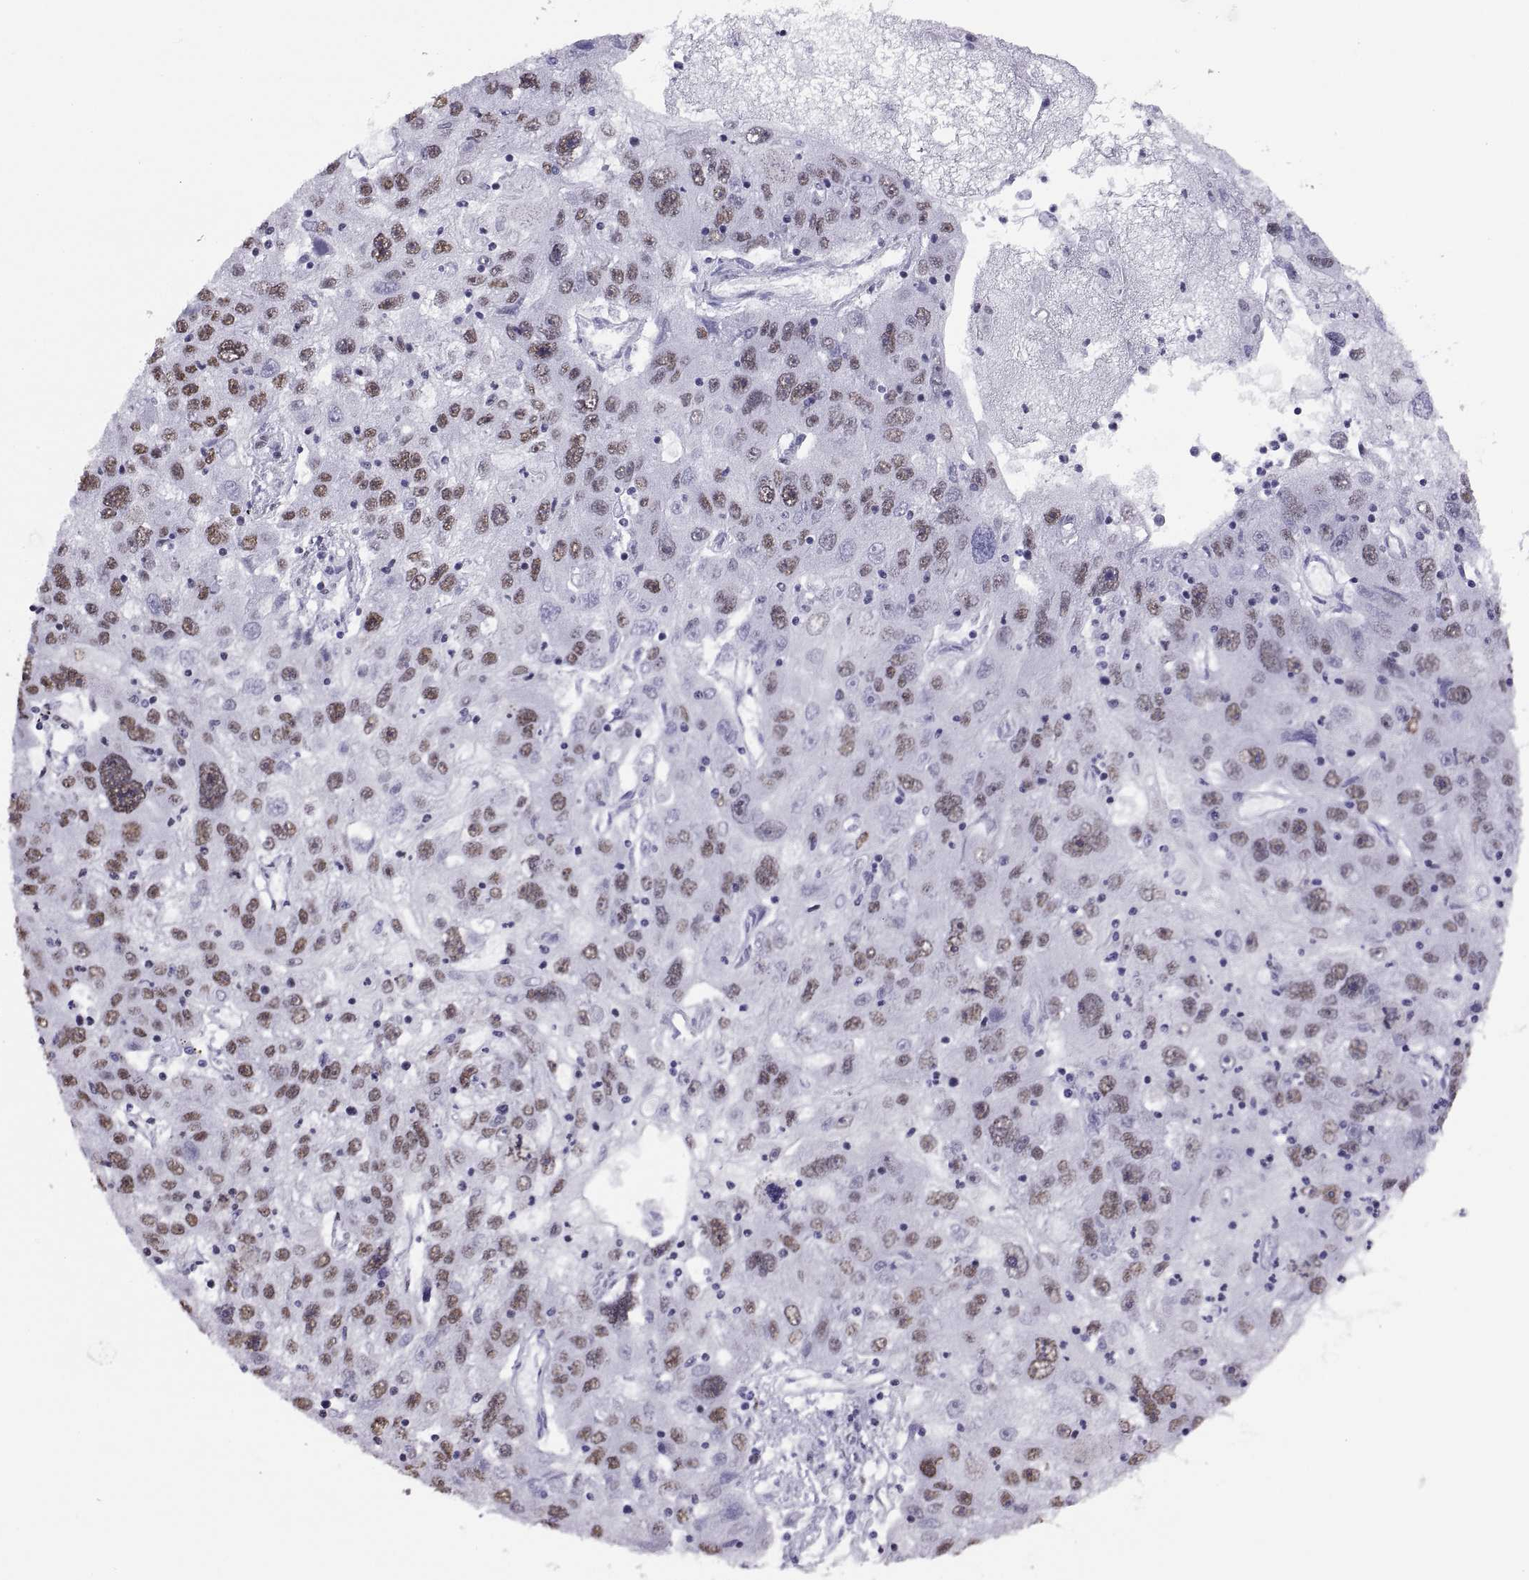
{"staining": {"intensity": "moderate", "quantity": ">75%", "location": "nuclear"}, "tissue": "stomach cancer", "cell_type": "Tumor cells", "image_type": "cancer", "snomed": [{"axis": "morphology", "description": "Adenocarcinoma, NOS"}, {"axis": "topography", "description": "Stomach"}], "caption": "The micrograph reveals staining of stomach cancer, revealing moderate nuclear protein positivity (brown color) within tumor cells.", "gene": "NEUROD6", "patient": {"sex": "male", "age": 56}}